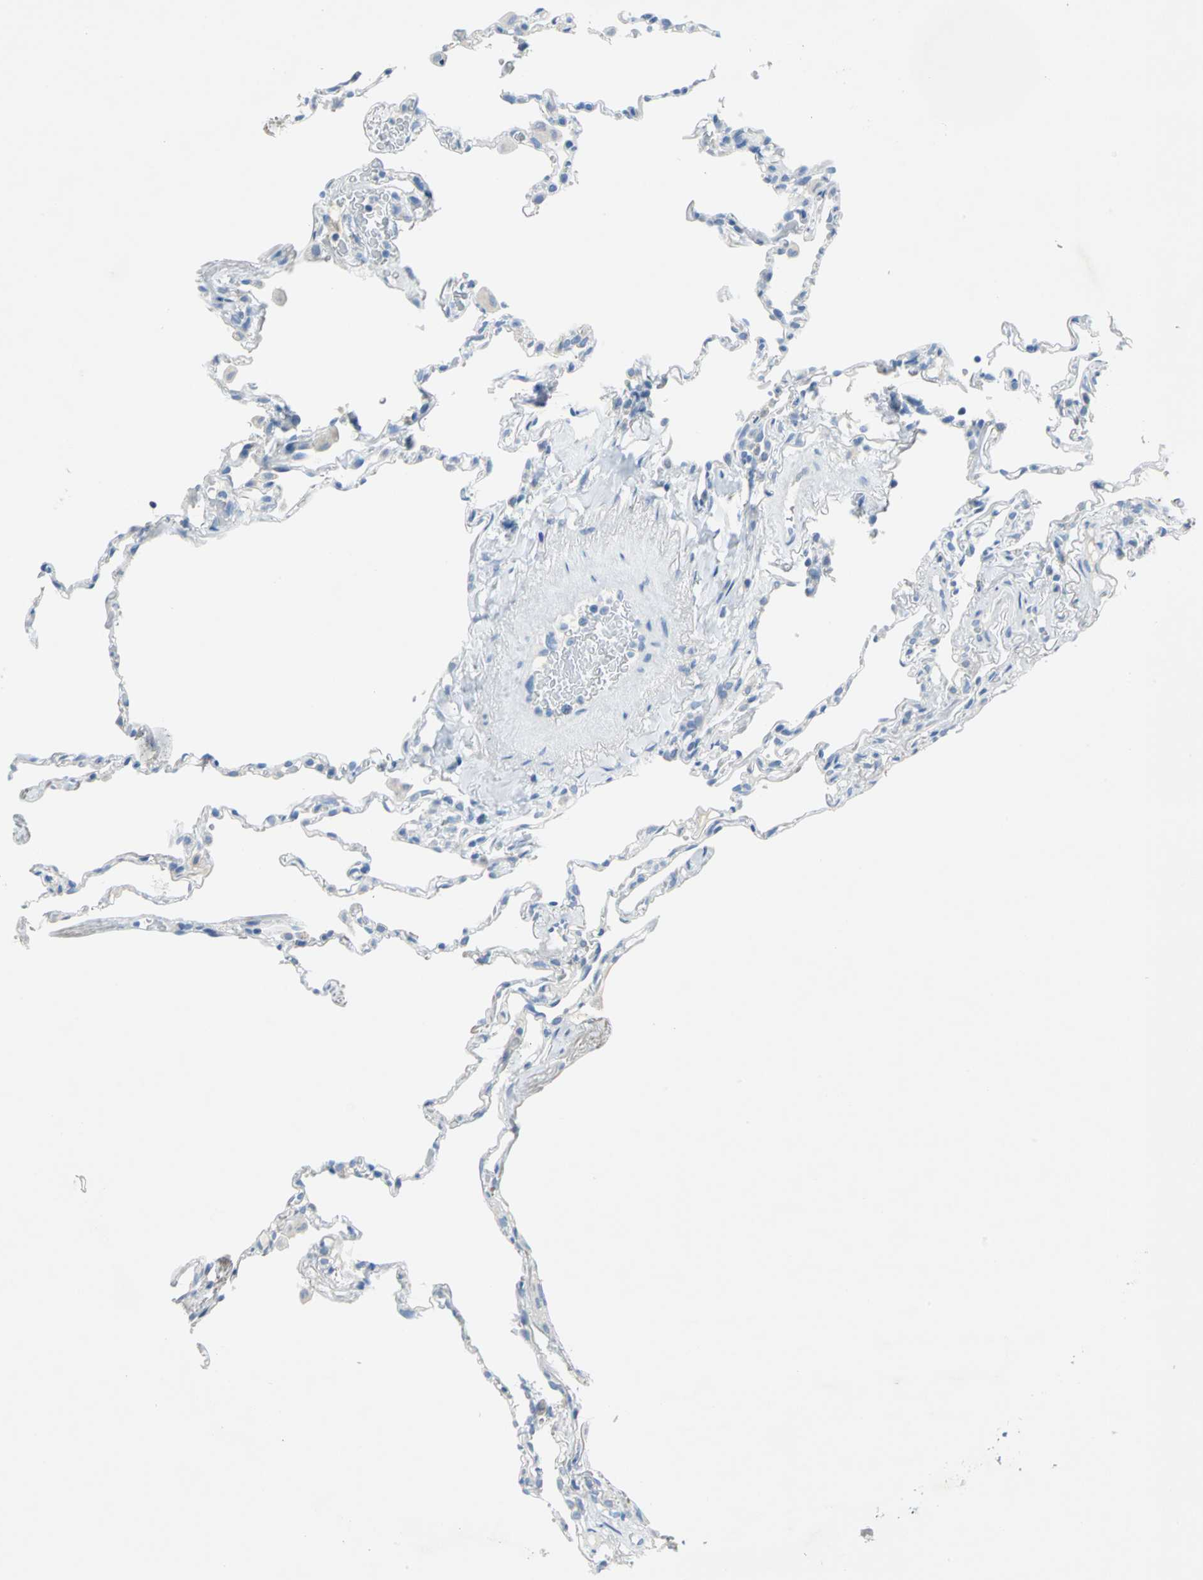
{"staining": {"intensity": "negative", "quantity": "none", "location": "none"}, "tissue": "lung", "cell_type": "Alveolar cells", "image_type": "normal", "snomed": [{"axis": "morphology", "description": "Normal tissue, NOS"}, {"axis": "topography", "description": "Lung"}], "caption": "The immunohistochemistry (IHC) histopathology image has no significant staining in alveolar cells of lung.", "gene": "PKLR", "patient": {"sex": "male", "age": 59}}